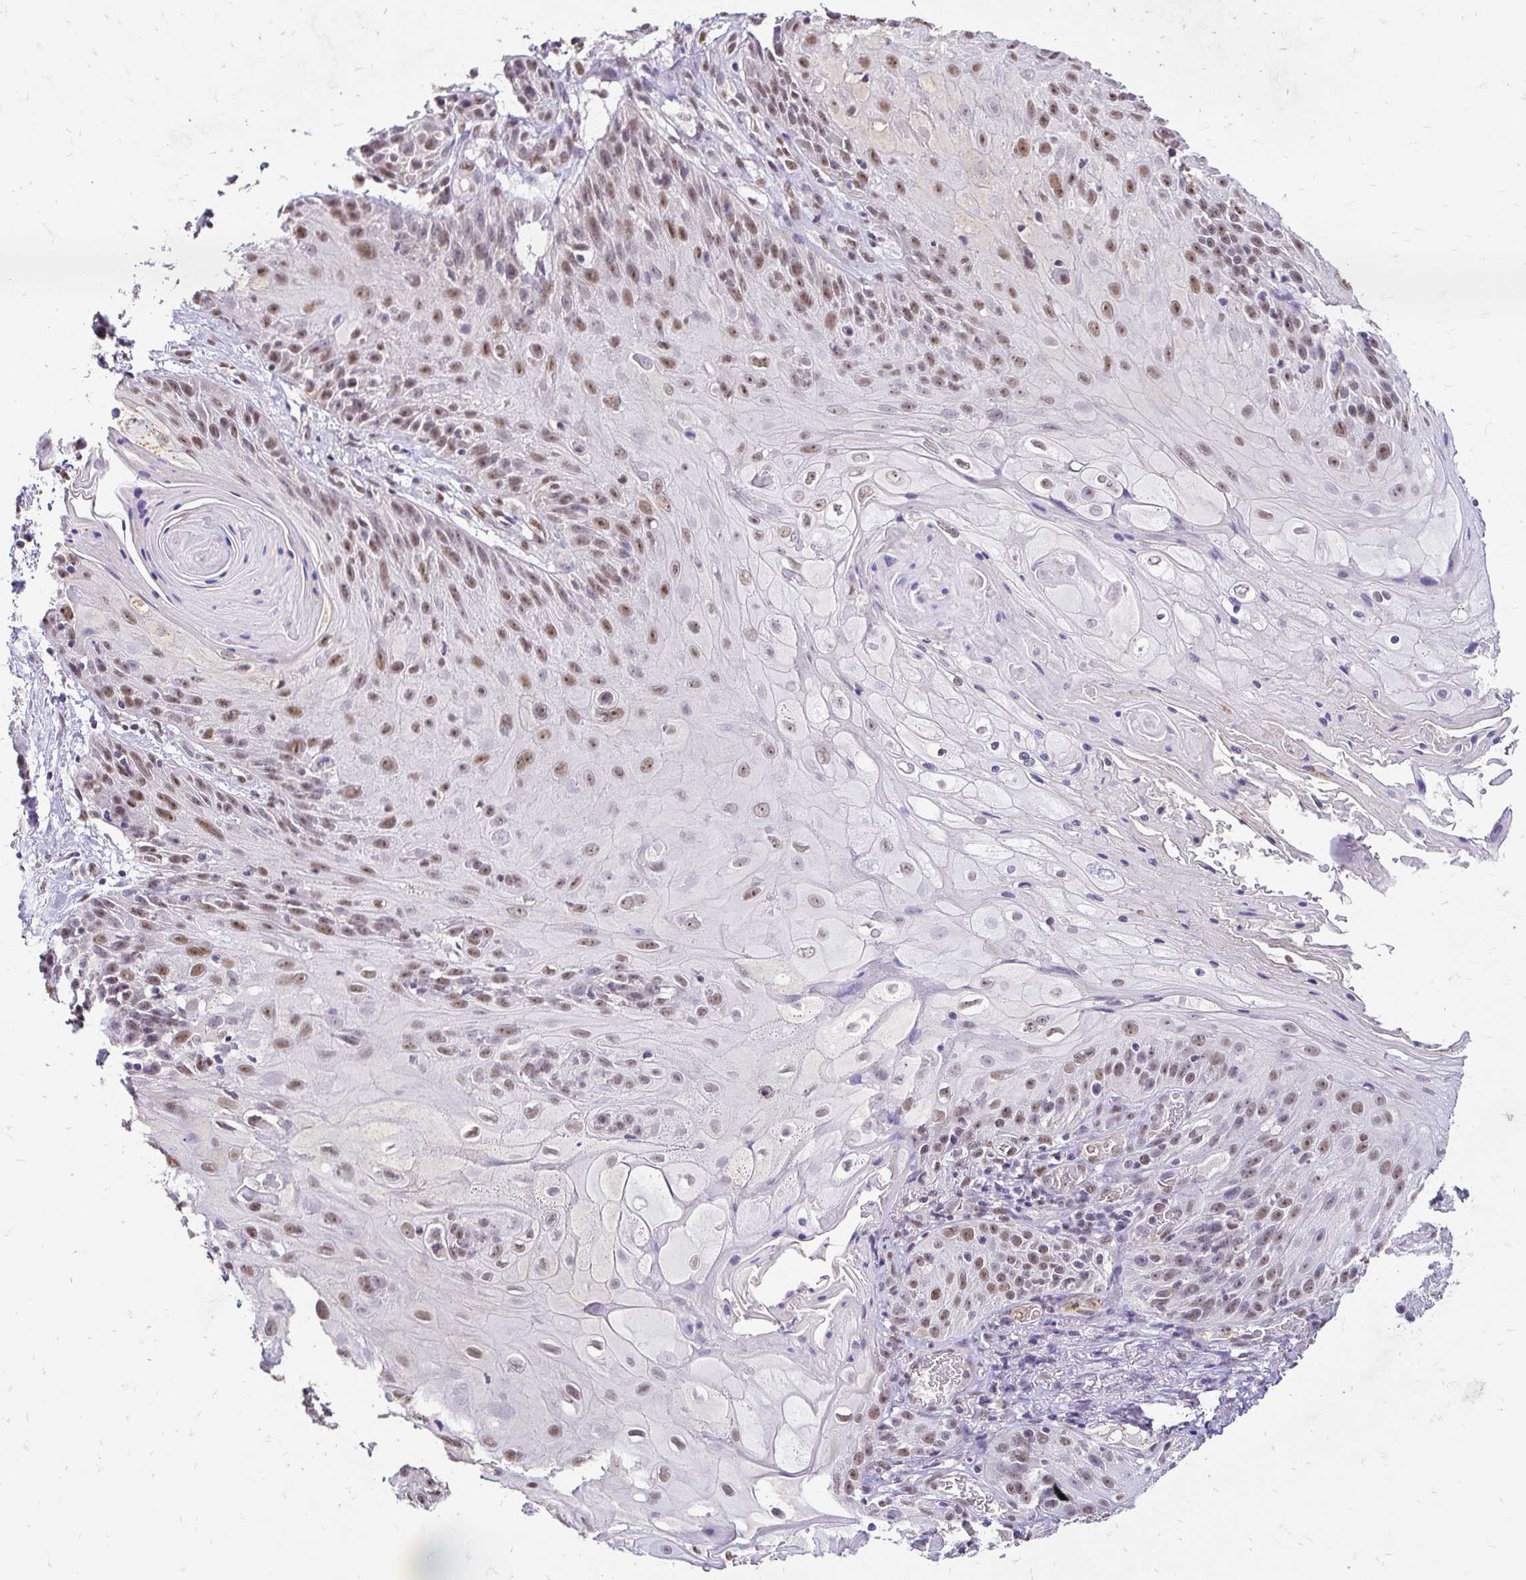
{"staining": {"intensity": "moderate", "quantity": ">75%", "location": "nuclear"}, "tissue": "skin cancer", "cell_type": "Tumor cells", "image_type": "cancer", "snomed": [{"axis": "morphology", "description": "Squamous cell carcinoma, NOS"}, {"axis": "topography", "description": "Skin"}, {"axis": "topography", "description": "Vulva"}], "caption": "Squamous cell carcinoma (skin) was stained to show a protein in brown. There is medium levels of moderate nuclear positivity in about >75% of tumor cells. Using DAB (brown) and hematoxylin (blue) stains, captured at high magnification using brightfield microscopy.", "gene": "RIMS4", "patient": {"sex": "female", "age": 76}}